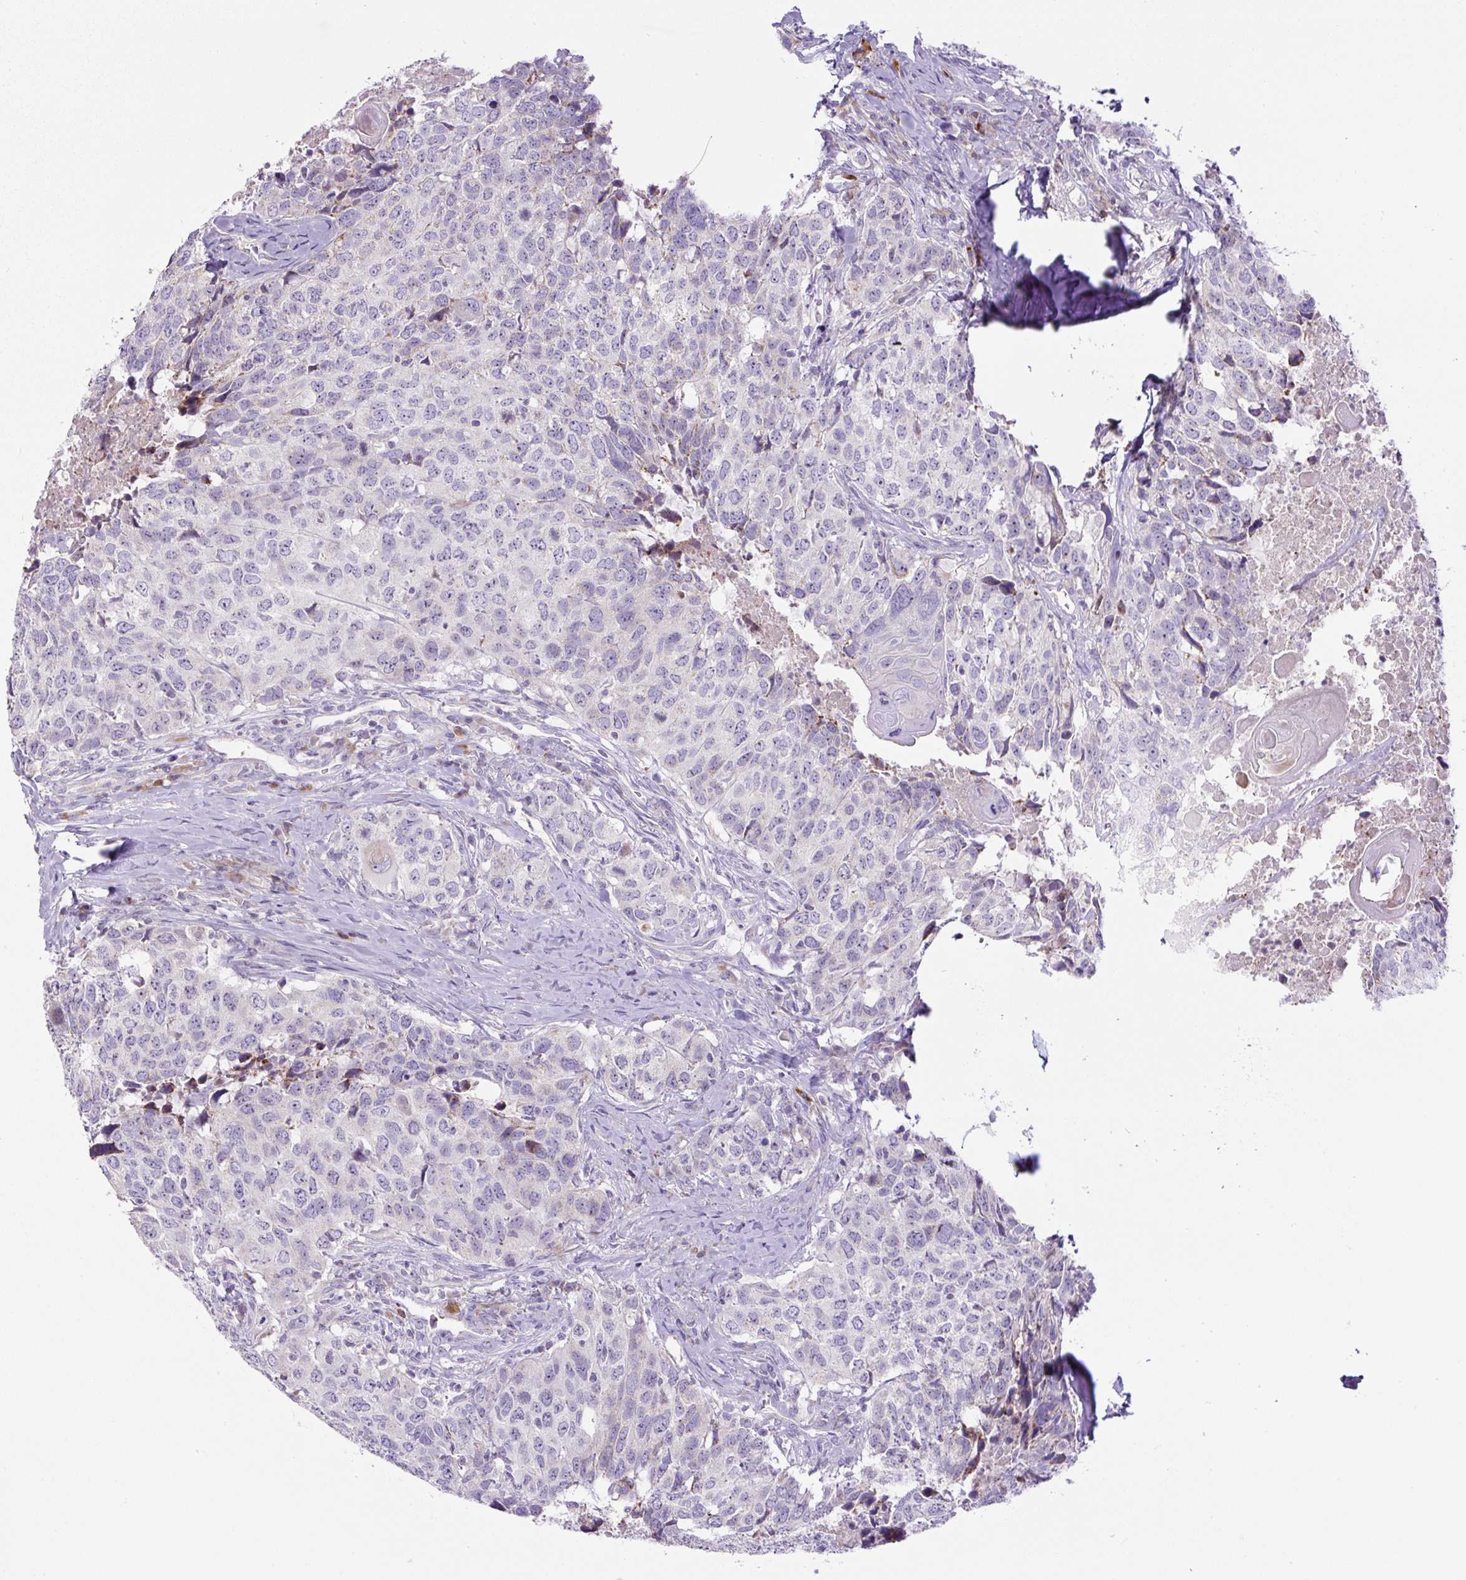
{"staining": {"intensity": "negative", "quantity": "none", "location": "none"}, "tissue": "head and neck cancer", "cell_type": "Tumor cells", "image_type": "cancer", "snomed": [{"axis": "morphology", "description": "Normal tissue, NOS"}, {"axis": "morphology", "description": "Squamous cell carcinoma, NOS"}, {"axis": "topography", "description": "Skeletal muscle"}, {"axis": "topography", "description": "Vascular tissue"}, {"axis": "topography", "description": "Peripheral nerve tissue"}, {"axis": "topography", "description": "Head-Neck"}], "caption": "This is an IHC photomicrograph of head and neck cancer. There is no staining in tumor cells.", "gene": "ZNF596", "patient": {"sex": "male", "age": 66}}